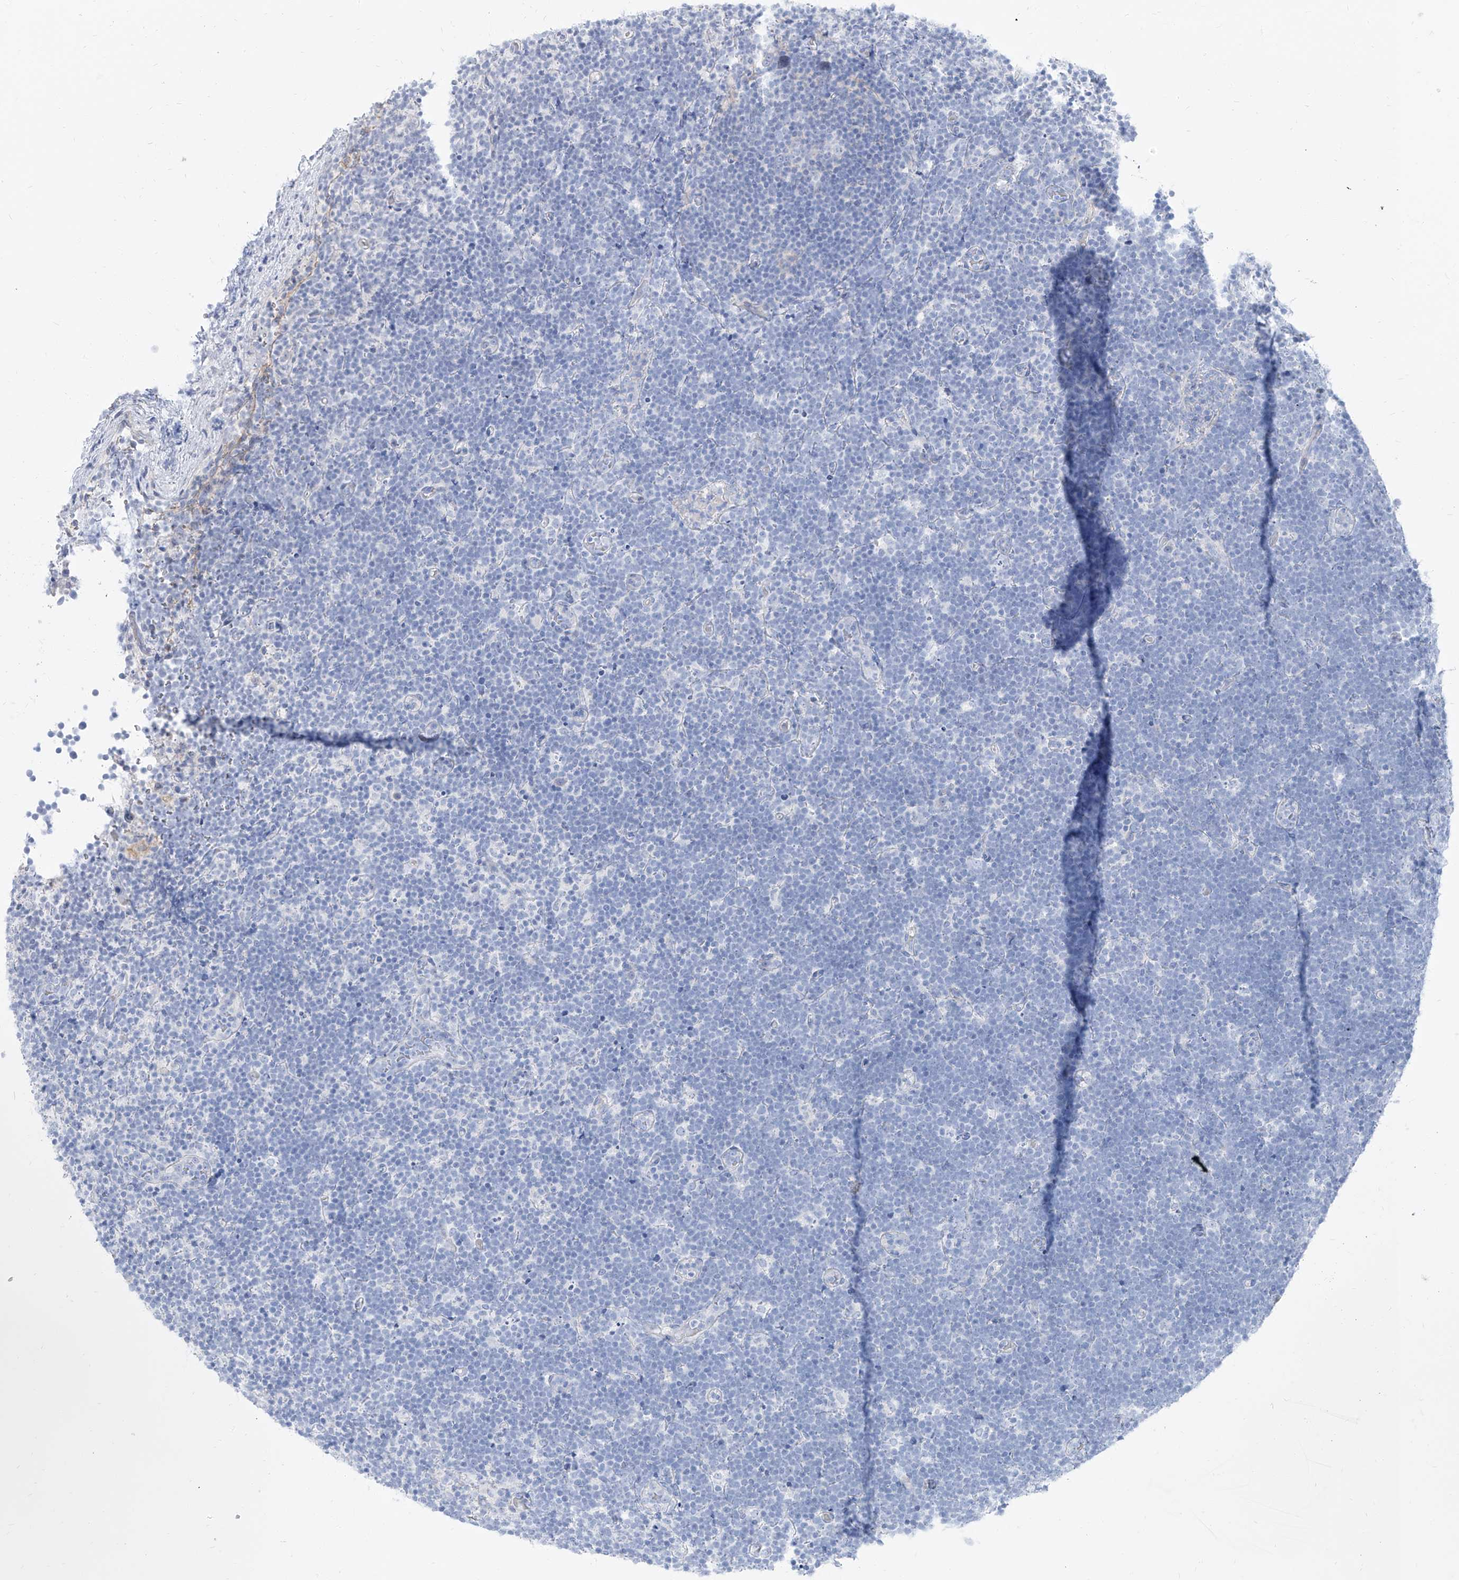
{"staining": {"intensity": "negative", "quantity": "none", "location": "none"}, "tissue": "lymphoma", "cell_type": "Tumor cells", "image_type": "cancer", "snomed": [{"axis": "morphology", "description": "Malignant lymphoma, non-Hodgkin's type, High grade"}, {"axis": "topography", "description": "Lymph node"}], "caption": "IHC histopathology image of neoplastic tissue: human high-grade malignant lymphoma, non-Hodgkin's type stained with DAB displays no significant protein expression in tumor cells.", "gene": "TXLNB", "patient": {"sex": "male", "age": 13}}